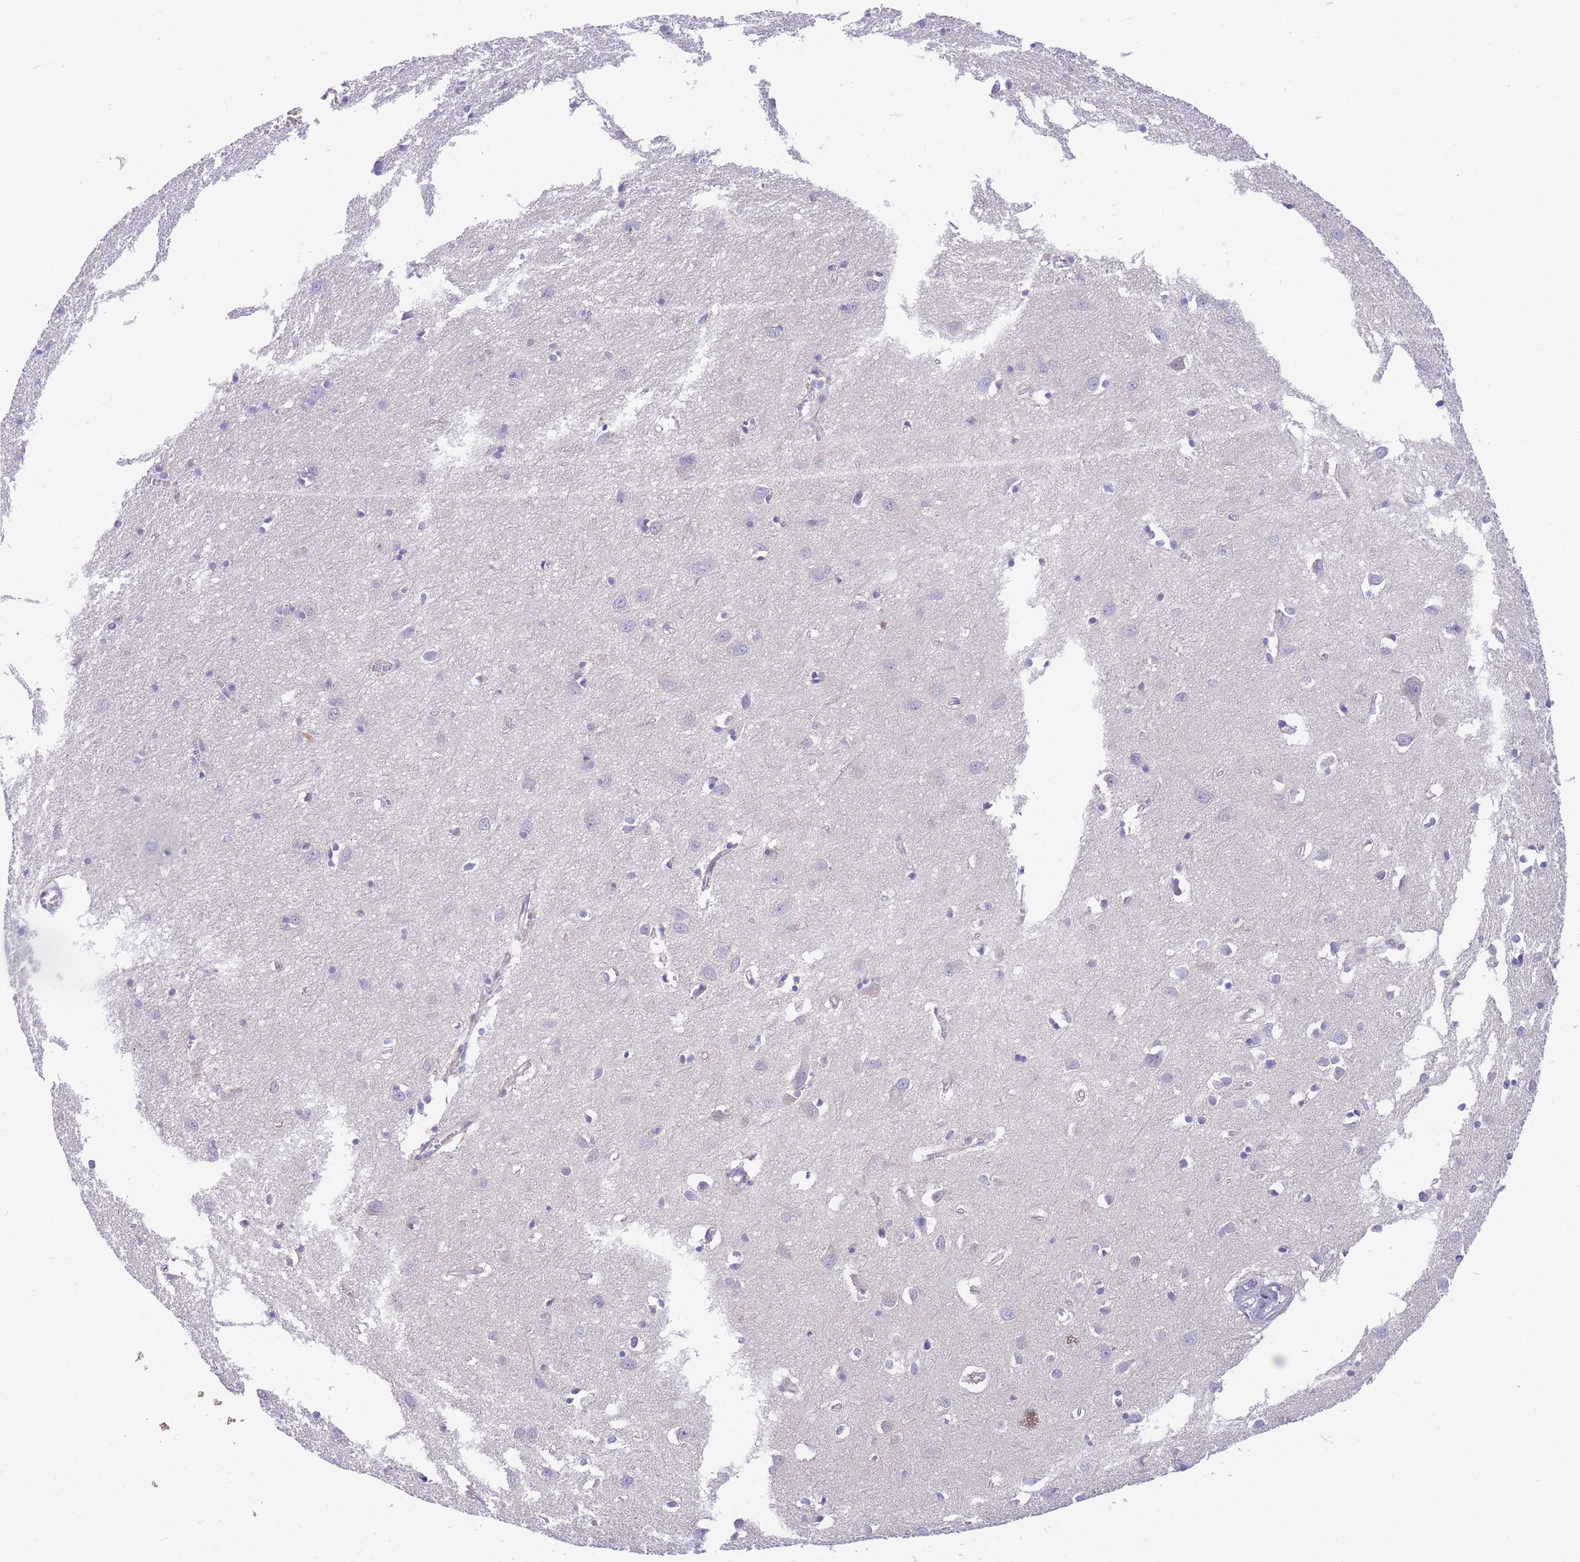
{"staining": {"intensity": "negative", "quantity": "none", "location": "none"}, "tissue": "cerebral cortex", "cell_type": "Endothelial cells", "image_type": "normal", "snomed": [{"axis": "morphology", "description": "Normal tissue, NOS"}, {"axis": "topography", "description": "Cerebral cortex"}], "caption": "Endothelial cells are negative for protein expression in normal human cerebral cortex. The staining was performed using DAB (3,3'-diaminobenzidine) to visualize the protein expression in brown, while the nuclei were stained in blue with hematoxylin (Magnification: 20x).", "gene": "DHRS11", "patient": {"sex": "female", "age": 64}}